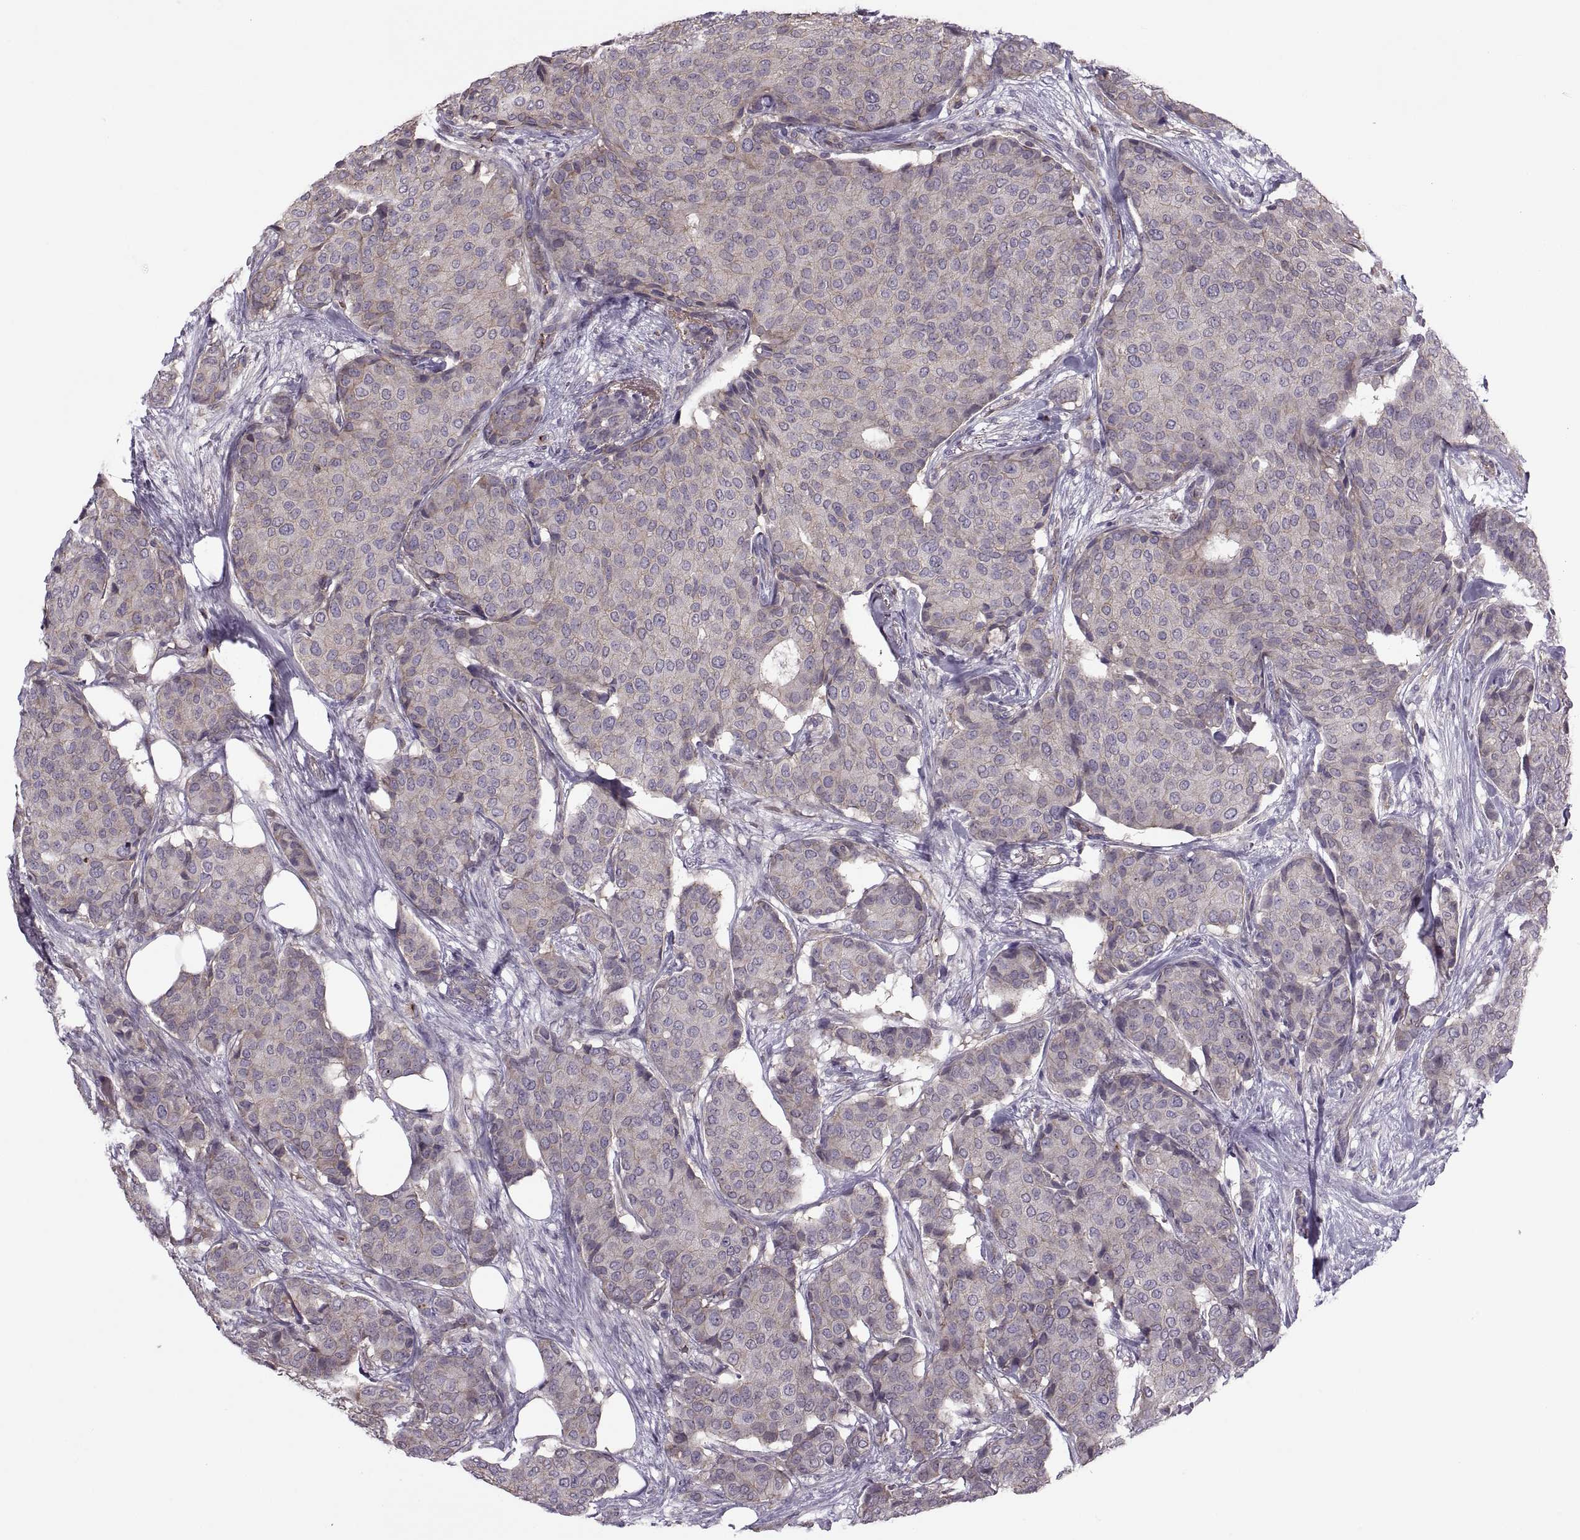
{"staining": {"intensity": "weak", "quantity": "25%-75%", "location": "cytoplasmic/membranous"}, "tissue": "breast cancer", "cell_type": "Tumor cells", "image_type": "cancer", "snomed": [{"axis": "morphology", "description": "Duct carcinoma"}, {"axis": "topography", "description": "Breast"}], "caption": "Breast cancer (intraductal carcinoma) stained with a protein marker shows weak staining in tumor cells.", "gene": "SLC2A3", "patient": {"sex": "female", "age": 75}}